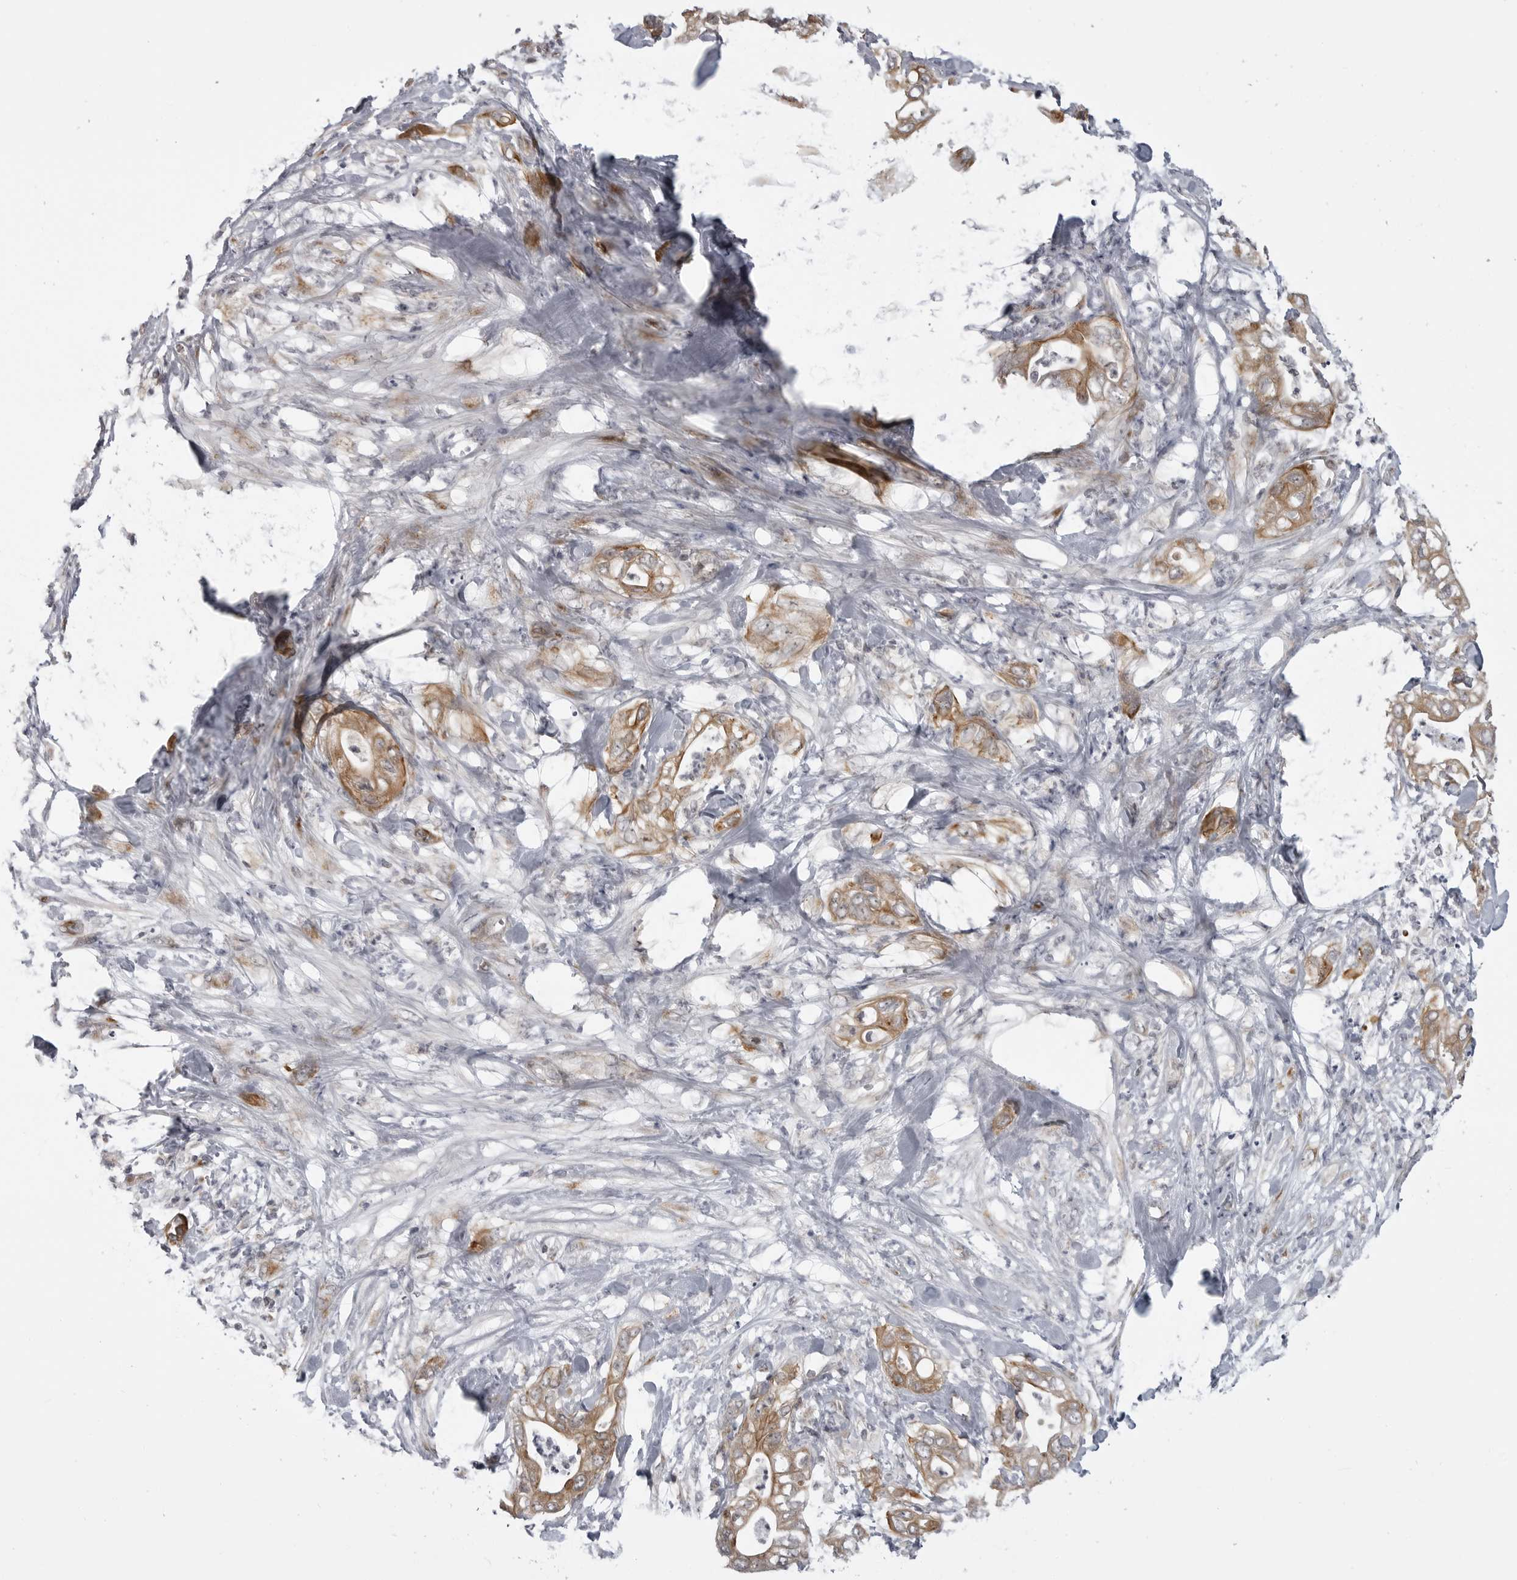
{"staining": {"intensity": "moderate", "quantity": ">75%", "location": "cytoplasmic/membranous"}, "tissue": "pancreatic cancer", "cell_type": "Tumor cells", "image_type": "cancer", "snomed": [{"axis": "morphology", "description": "Adenocarcinoma, NOS"}, {"axis": "topography", "description": "Pancreas"}], "caption": "Pancreatic cancer (adenocarcinoma) was stained to show a protein in brown. There is medium levels of moderate cytoplasmic/membranous positivity in approximately >75% of tumor cells.", "gene": "LRRC45", "patient": {"sex": "female", "age": 78}}